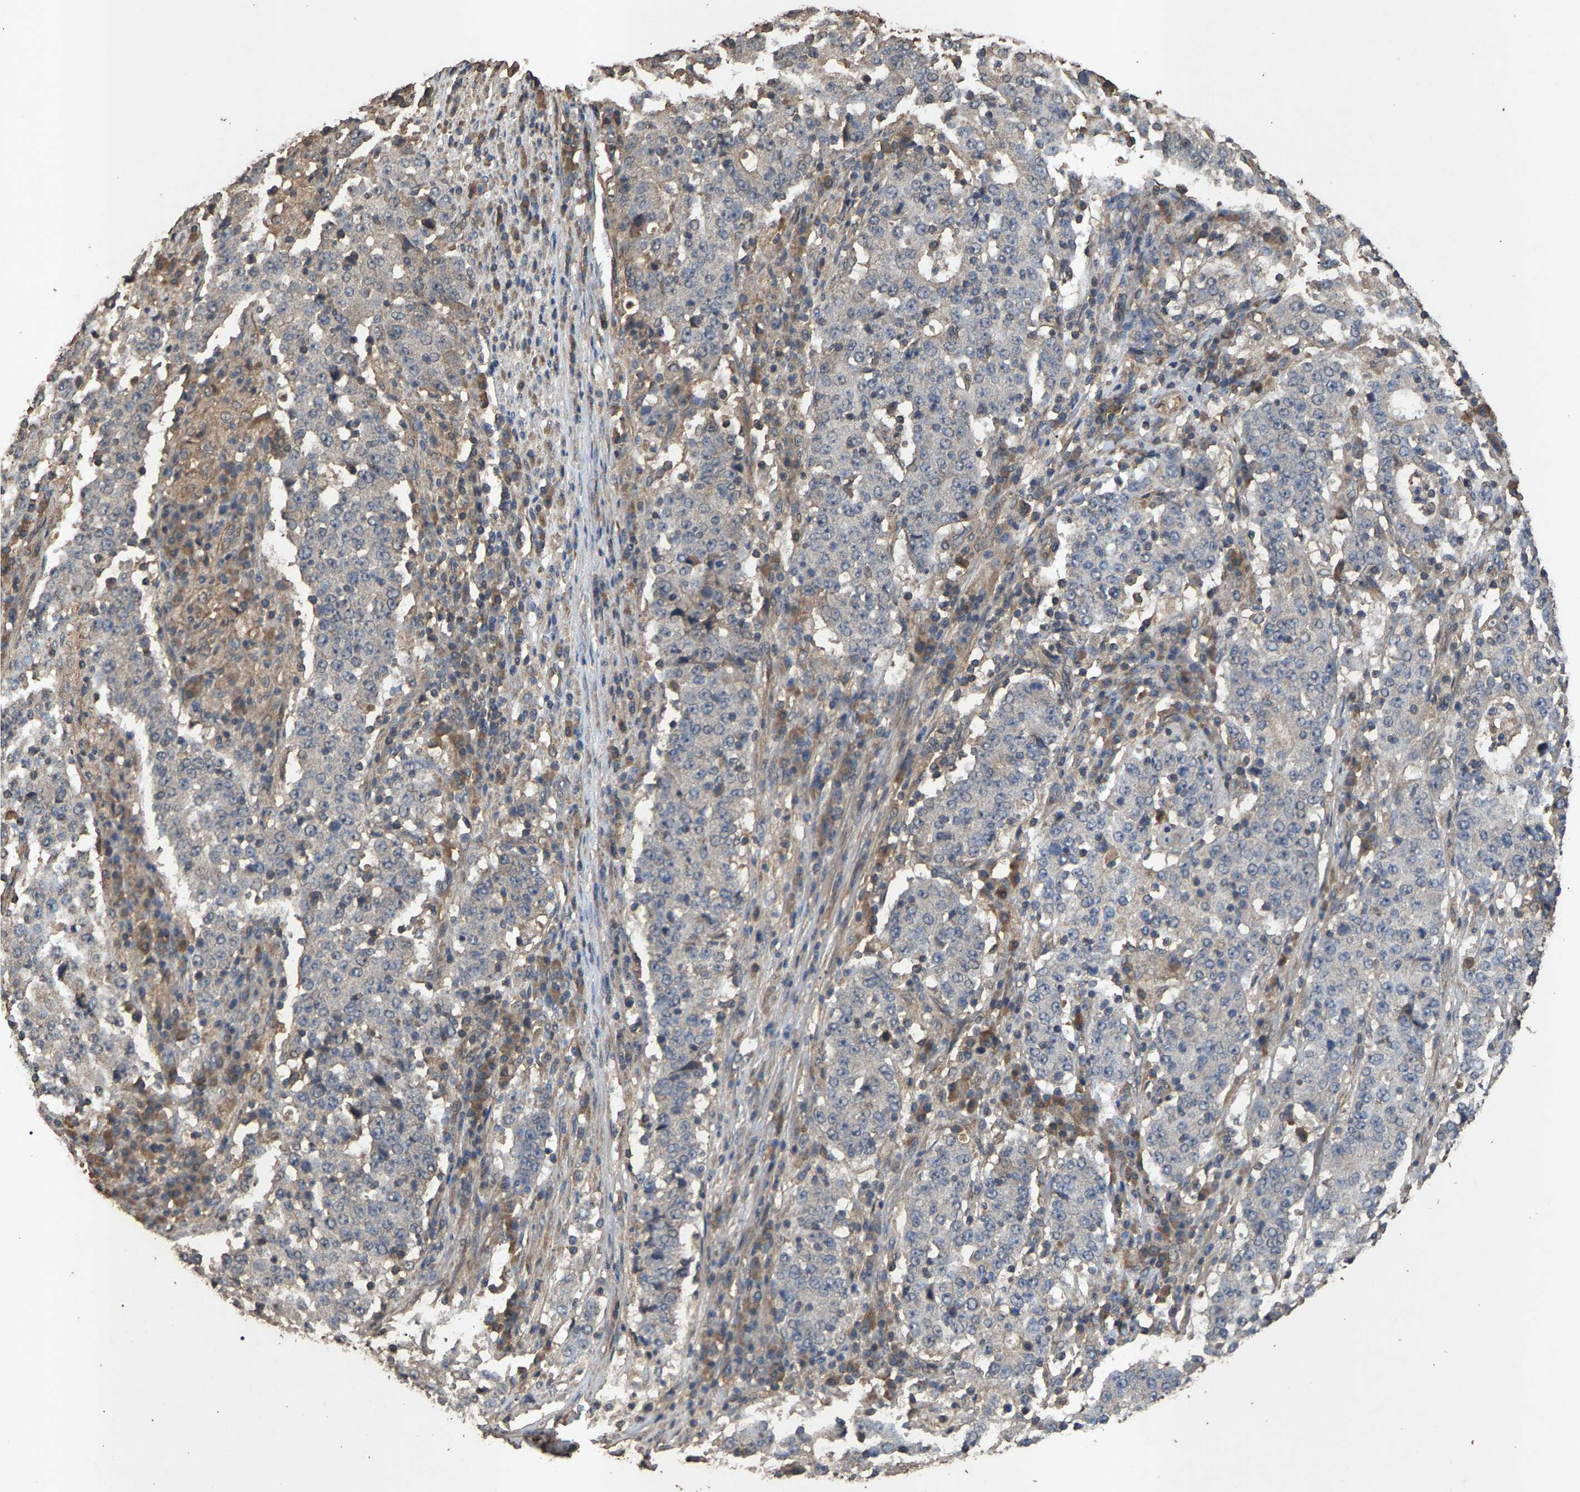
{"staining": {"intensity": "negative", "quantity": "none", "location": "none"}, "tissue": "stomach cancer", "cell_type": "Tumor cells", "image_type": "cancer", "snomed": [{"axis": "morphology", "description": "Adenocarcinoma, NOS"}, {"axis": "topography", "description": "Stomach"}], "caption": "Immunohistochemistry image of stomach cancer stained for a protein (brown), which demonstrates no expression in tumor cells.", "gene": "HTRA3", "patient": {"sex": "male", "age": 59}}